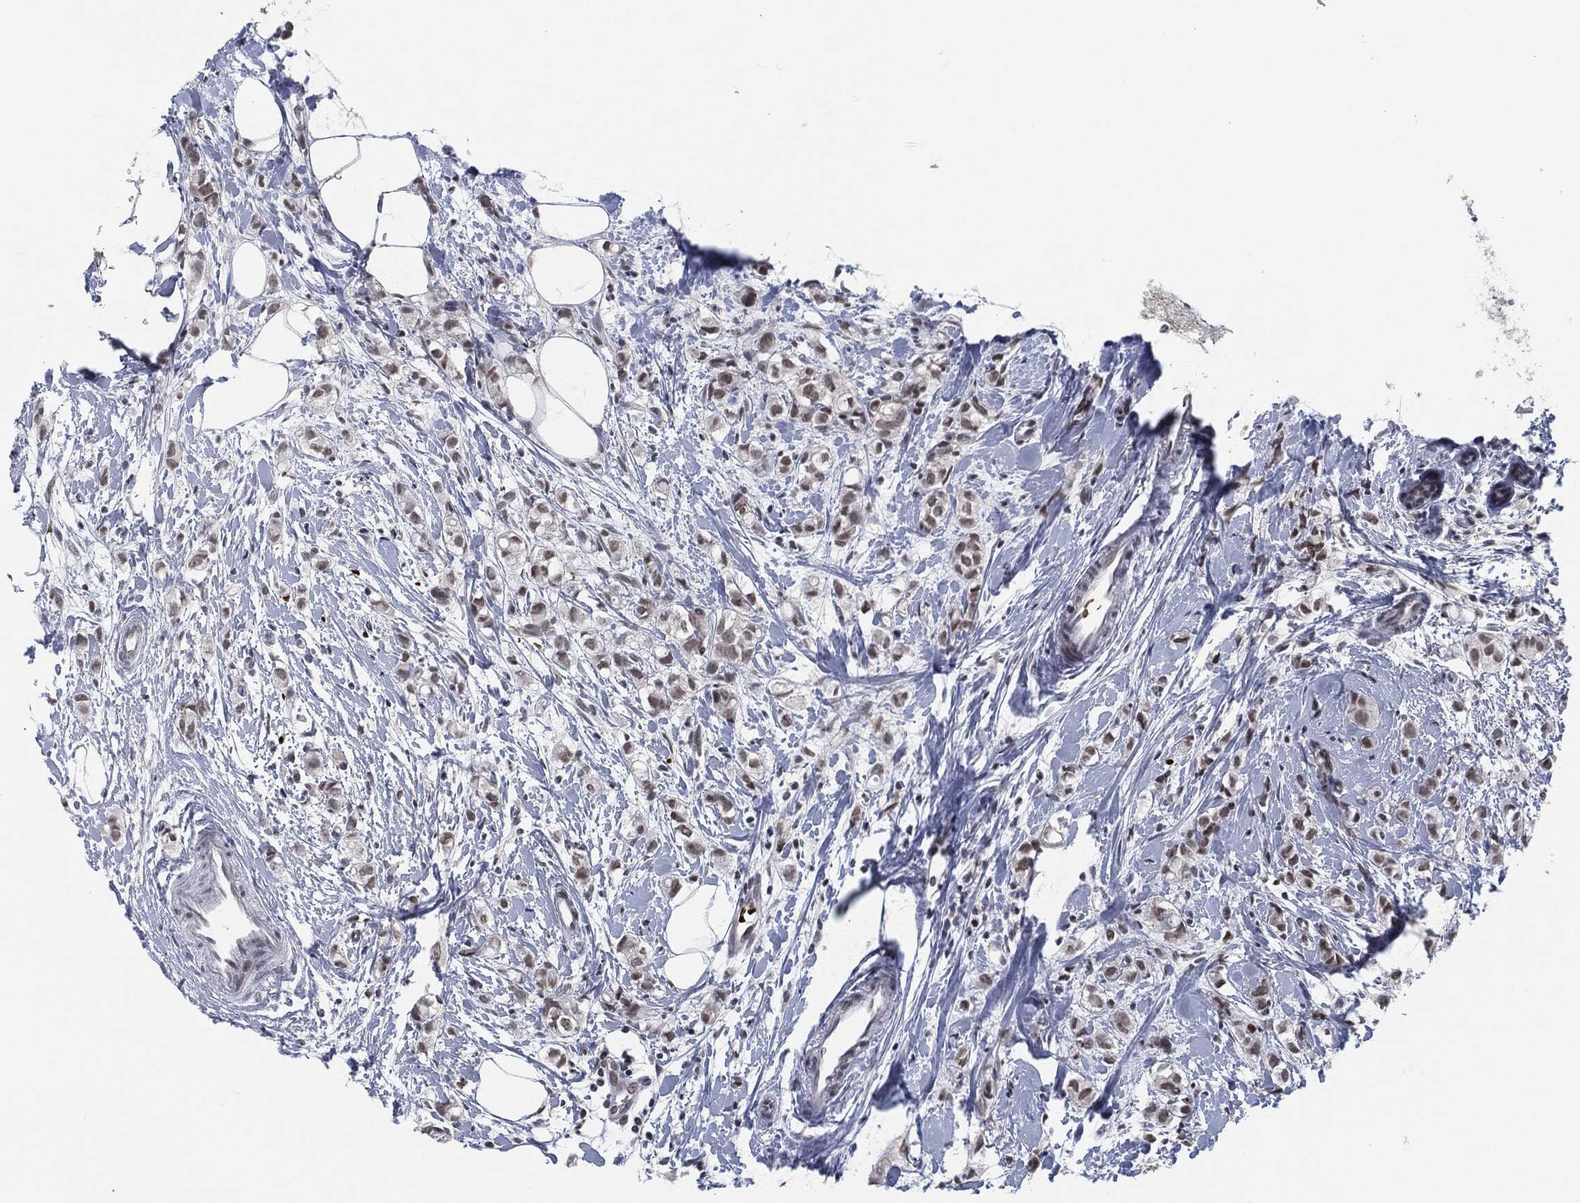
{"staining": {"intensity": "moderate", "quantity": "25%-75%", "location": "nuclear"}, "tissue": "breast cancer", "cell_type": "Tumor cells", "image_type": "cancer", "snomed": [{"axis": "morphology", "description": "Normal tissue, NOS"}, {"axis": "morphology", "description": "Duct carcinoma"}, {"axis": "topography", "description": "Breast"}], "caption": "Immunohistochemical staining of infiltrating ductal carcinoma (breast) demonstrates moderate nuclear protein positivity in about 25%-75% of tumor cells.", "gene": "ANXA1", "patient": {"sex": "female", "age": 44}}